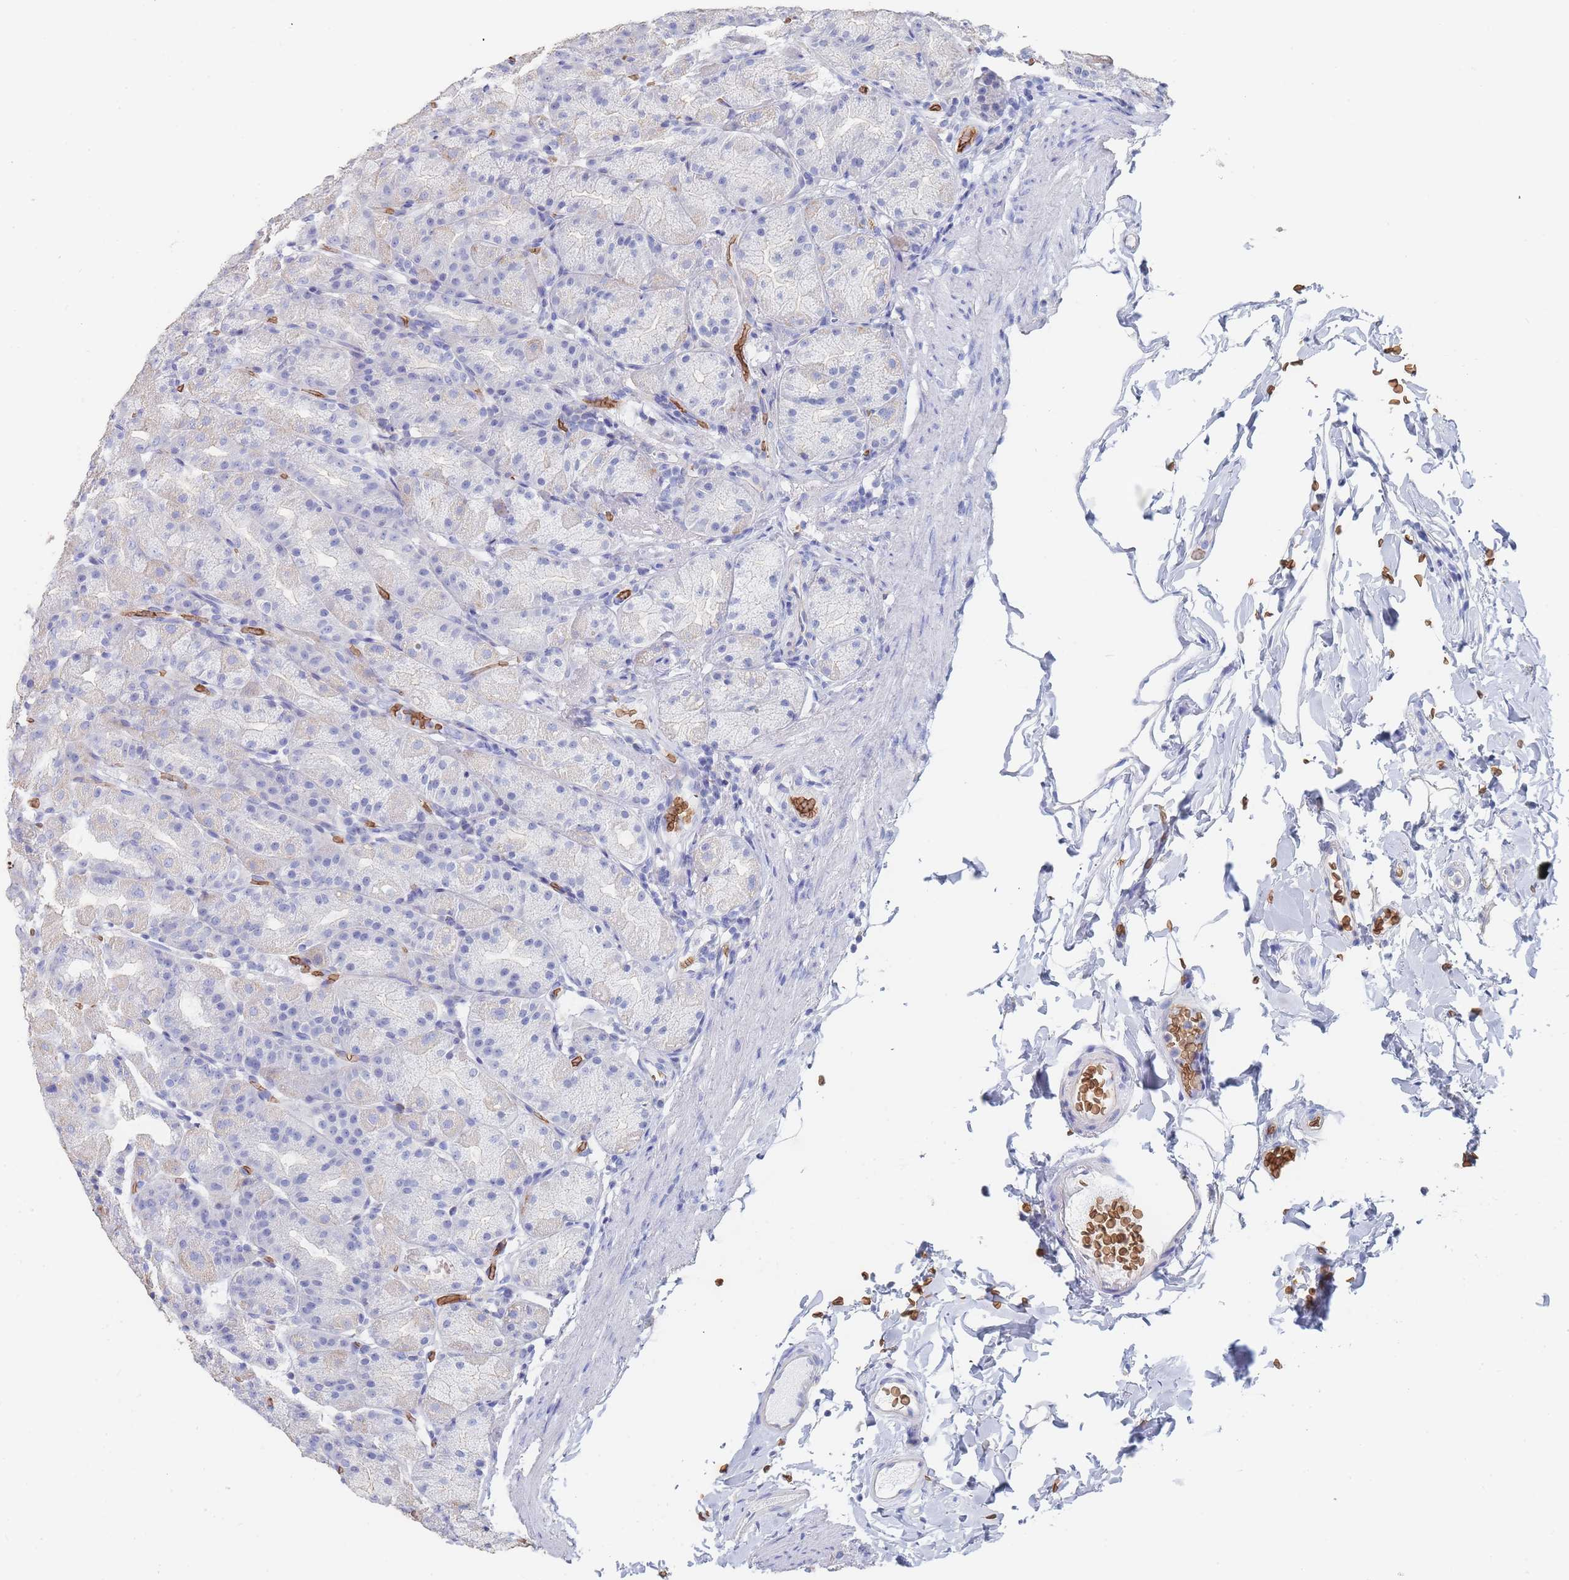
{"staining": {"intensity": "weak", "quantity": "<25%", "location": "cytoplasmic/membranous"}, "tissue": "stomach", "cell_type": "Glandular cells", "image_type": "normal", "snomed": [{"axis": "morphology", "description": "Normal tissue, NOS"}, {"axis": "topography", "description": "Stomach, upper"}, {"axis": "topography", "description": "Stomach"}], "caption": "Photomicrograph shows no significant protein staining in glandular cells of normal stomach.", "gene": "SLC2A1", "patient": {"sex": "male", "age": 68}}